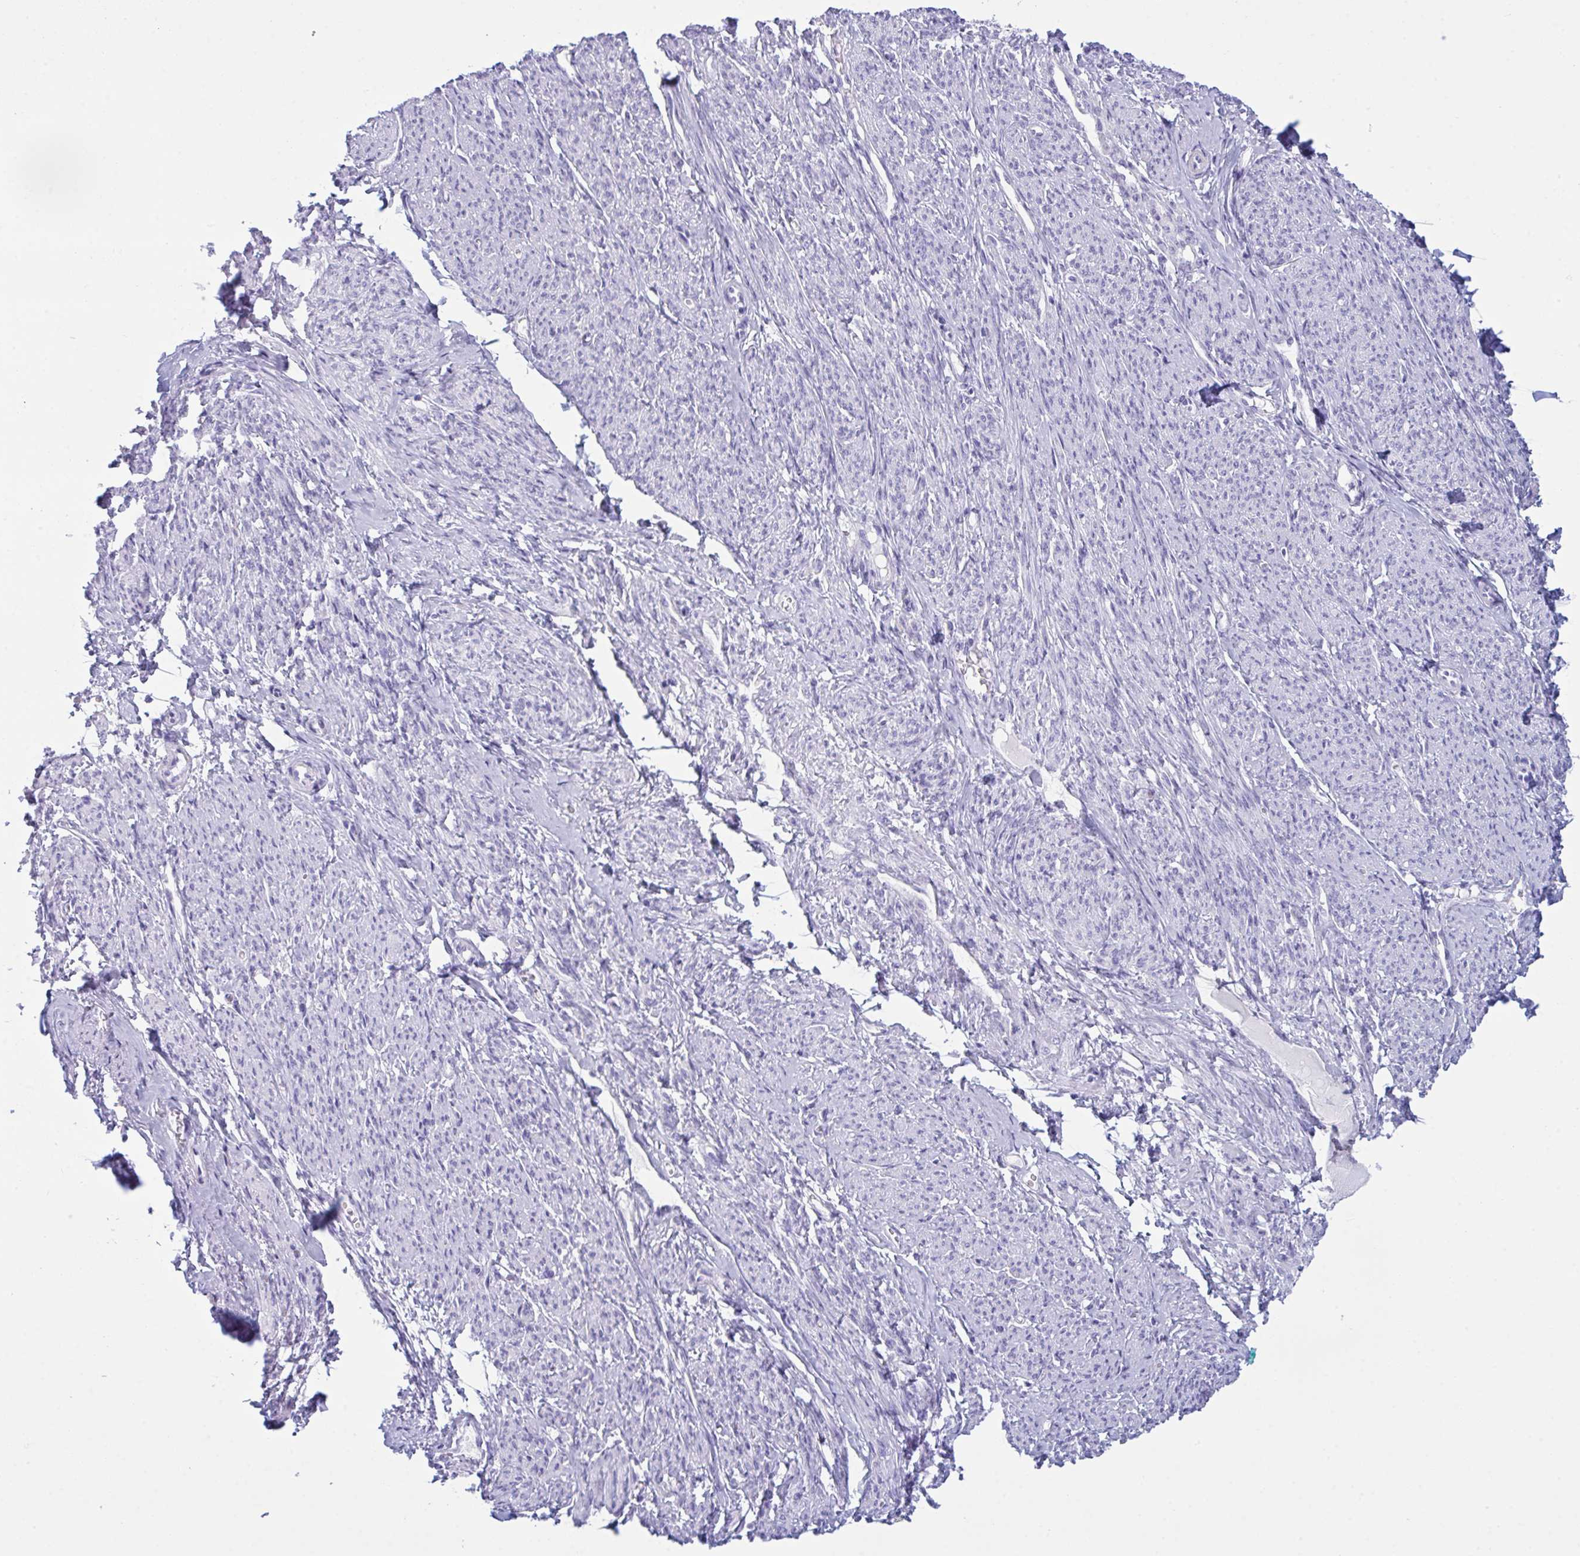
{"staining": {"intensity": "negative", "quantity": "none", "location": "none"}, "tissue": "smooth muscle", "cell_type": "Smooth muscle cells", "image_type": "normal", "snomed": [{"axis": "morphology", "description": "Normal tissue, NOS"}, {"axis": "topography", "description": "Smooth muscle"}], "caption": "Immunohistochemical staining of unremarkable smooth muscle exhibits no significant positivity in smooth muscle cells.", "gene": "BBS1", "patient": {"sex": "female", "age": 65}}